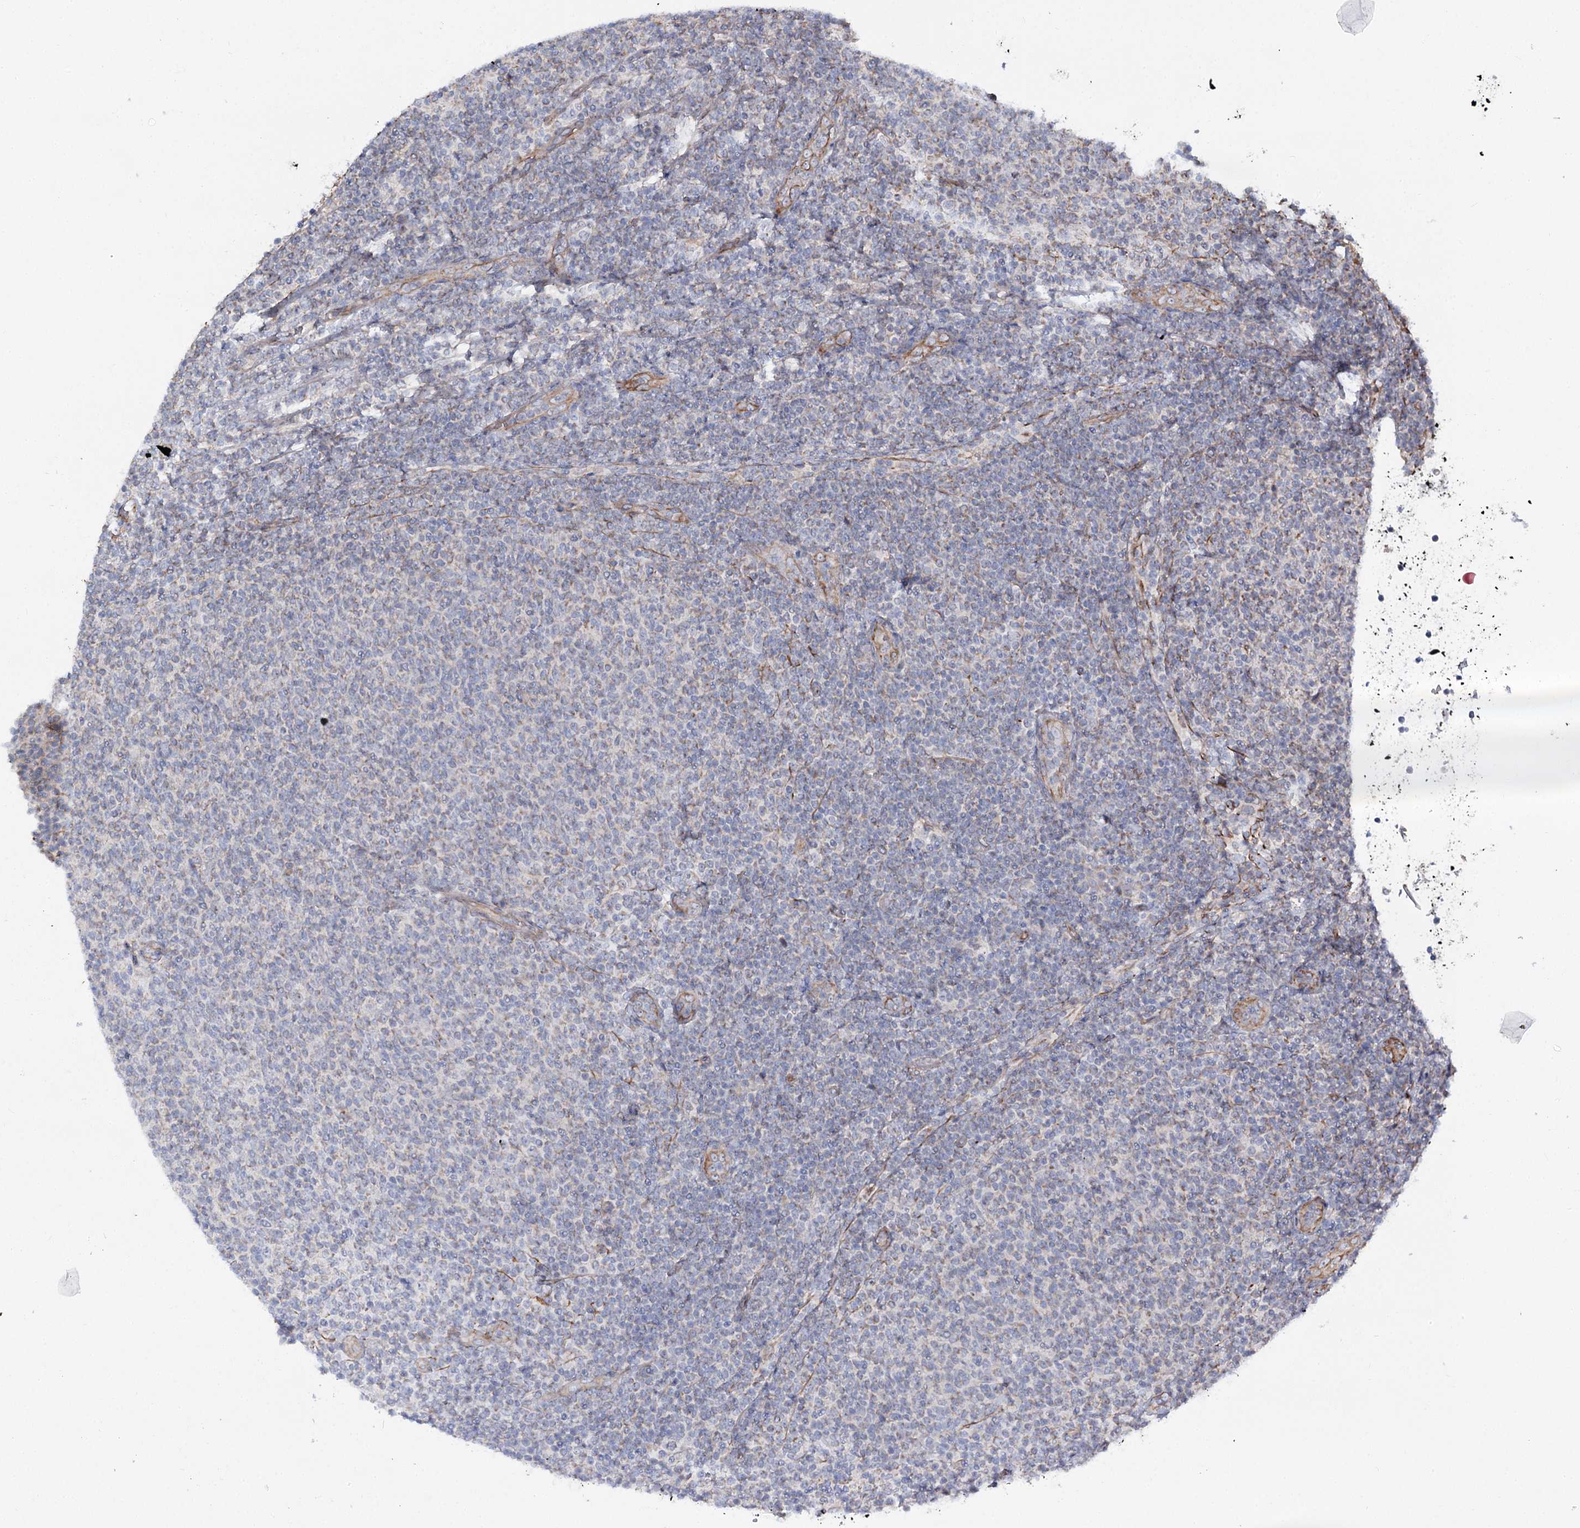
{"staining": {"intensity": "negative", "quantity": "none", "location": "none"}, "tissue": "lymphoma", "cell_type": "Tumor cells", "image_type": "cancer", "snomed": [{"axis": "morphology", "description": "Malignant lymphoma, non-Hodgkin's type, Low grade"}, {"axis": "topography", "description": "Lymph node"}], "caption": "Immunohistochemical staining of human low-grade malignant lymphoma, non-Hodgkin's type demonstrates no significant expression in tumor cells.", "gene": "KIAA0825", "patient": {"sex": "male", "age": 66}}